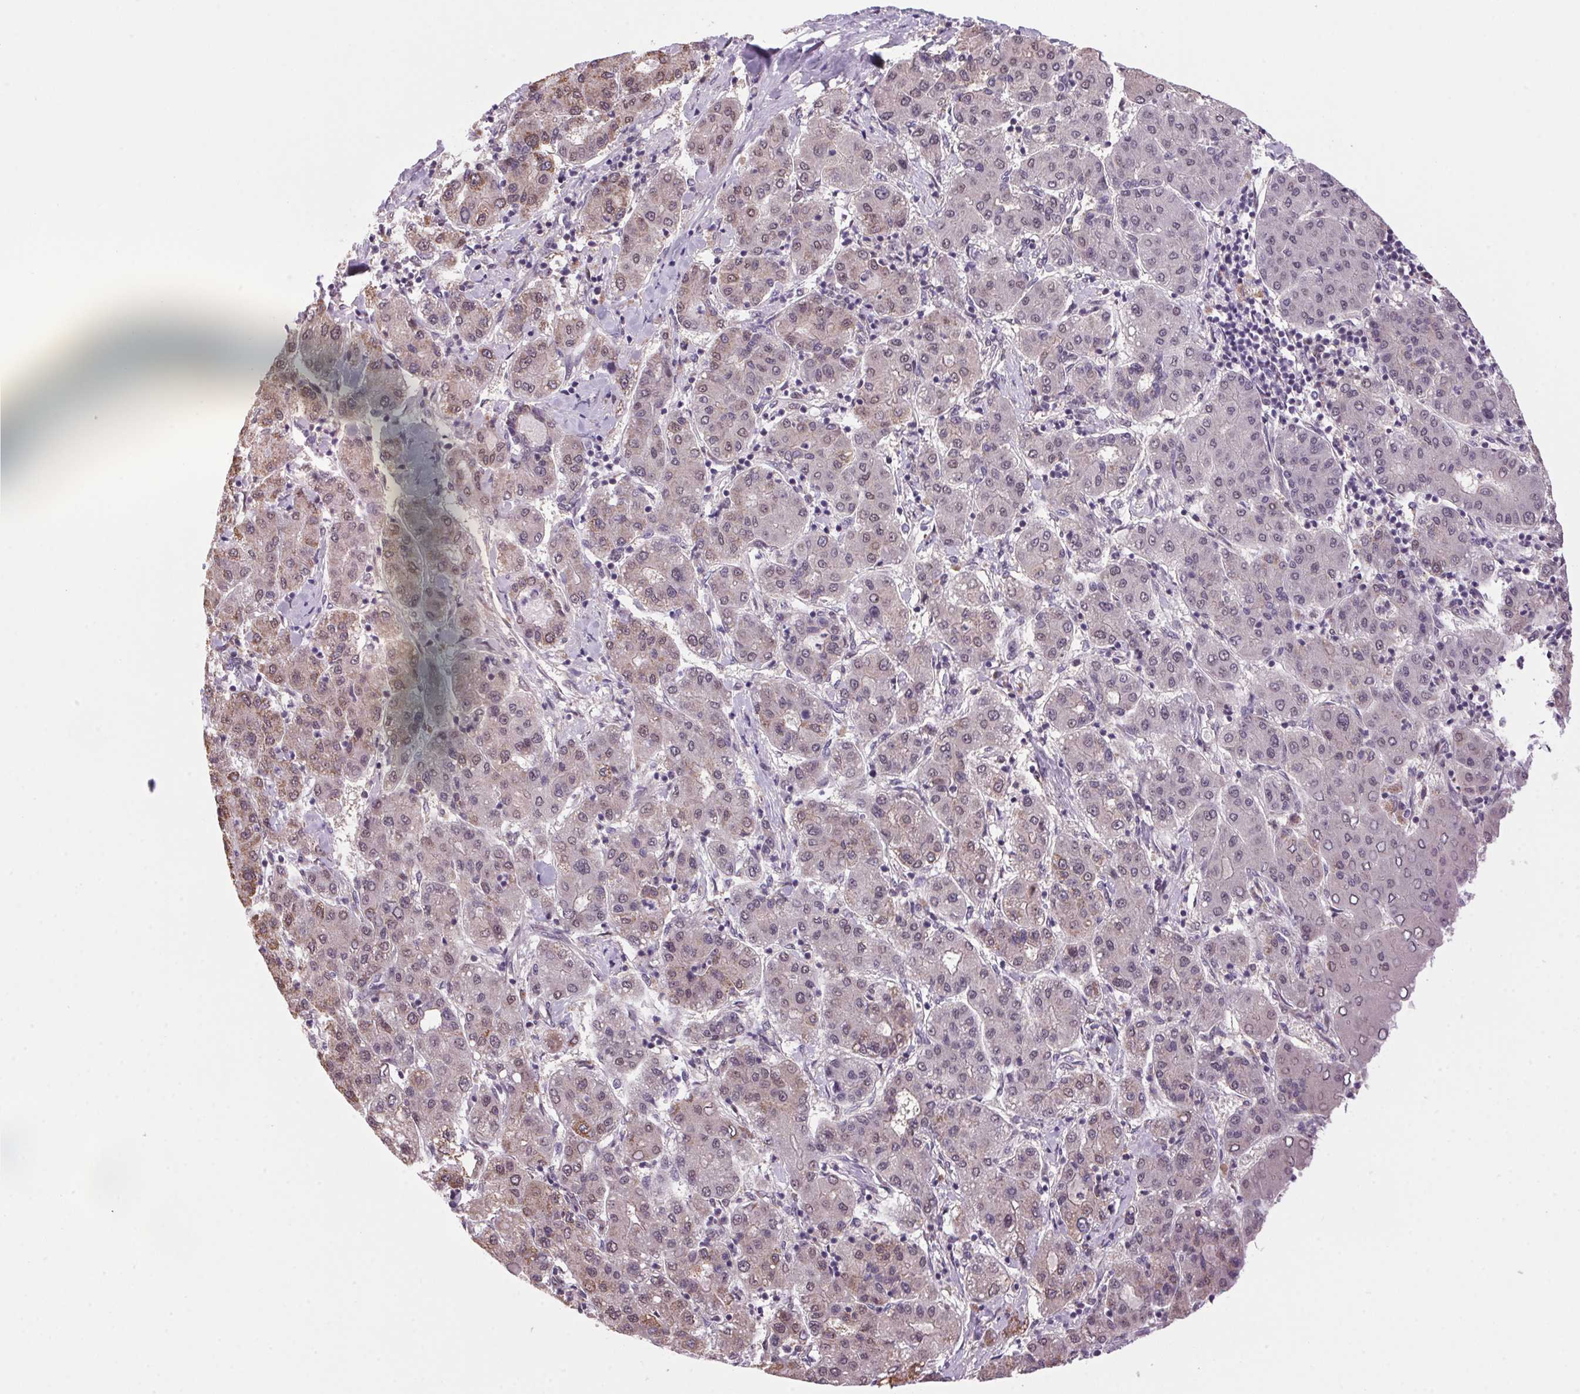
{"staining": {"intensity": "weak", "quantity": "25%-75%", "location": "nuclear"}, "tissue": "liver cancer", "cell_type": "Tumor cells", "image_type": "cancer", "snomed": [{"axis": "morphology", "description": "Carcinoma, Hepatocellular, NOS"}, {"axis": "topography", "description": "Liver"}], "caption": "IHC photomicrograph of neoplastic tissue: human hepatocellular carcinoma (liver) stained using immunohistochemistry reveals low levels of weak protein expression localized specifically in the nuclear of tumor cells, appearing as a nuclear brown color.", "gene": "AKR1E2", "patient": {"sex": "male", "age": 65}}